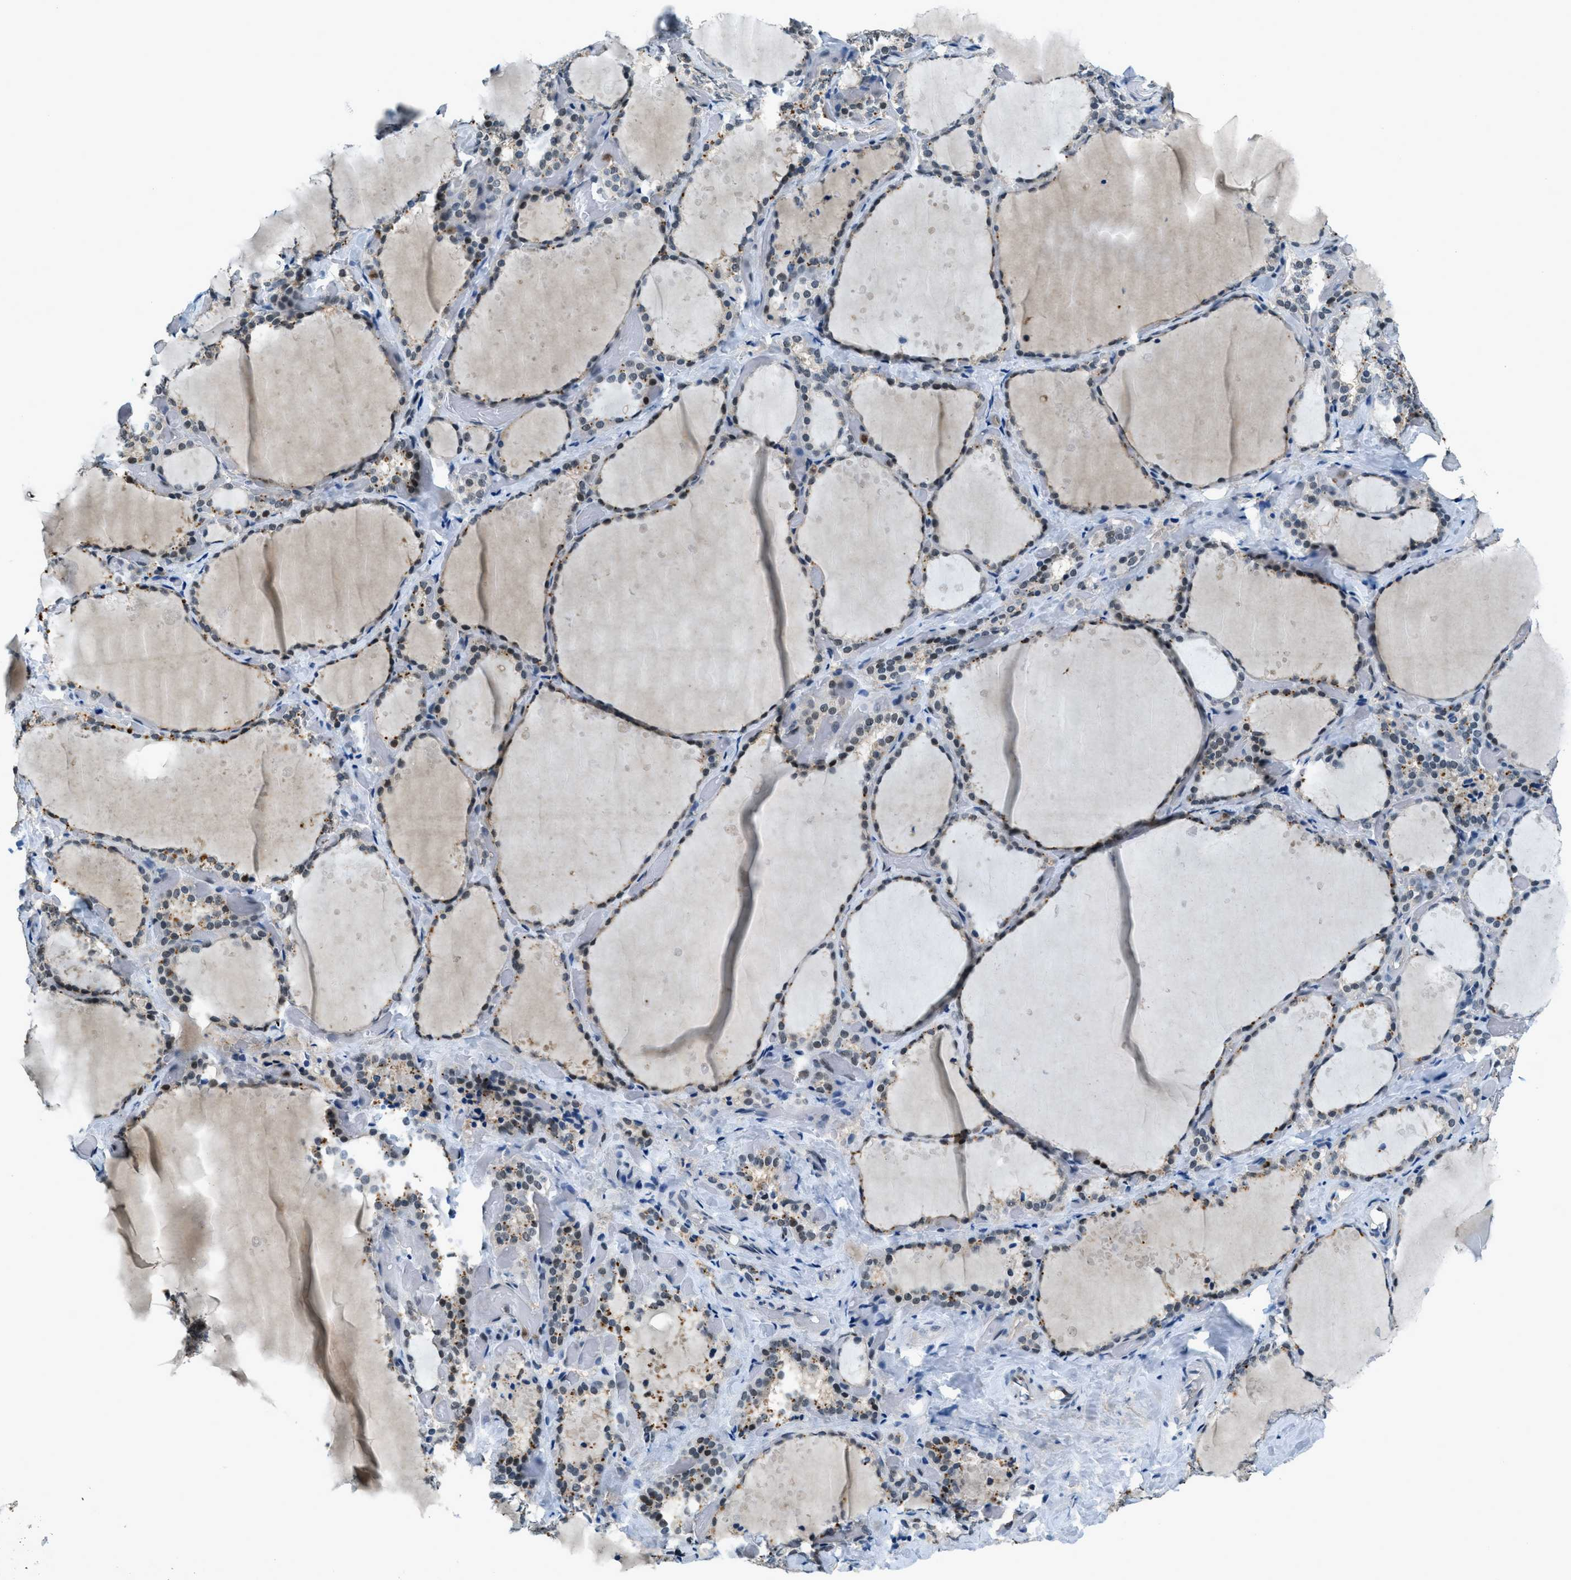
{"staining": {"intensity": "moderate", "quantity": "25%-75%", "location": "nuclear"}, "tissue": "thyroid gland", "cell_type": "Glandular cells", "image_type": "normal", "snomed": [{"axis": "morphology", "description": "Normal tissue, NOS"}, {"axis": "topography", "description": "Thyroid gland"}], "caption": "The immunohistochemical stain labels moderate nuclear positivity in glandular cells of benign thyroid gland. The staining was performed using DAB (3,3'-diaminobenzidine), with brown indicating positive protein expression. Nuclei are stained blue with hematoxylin.", "gene": "OGFR", "patient": {"sex": "female", "age": 44}}